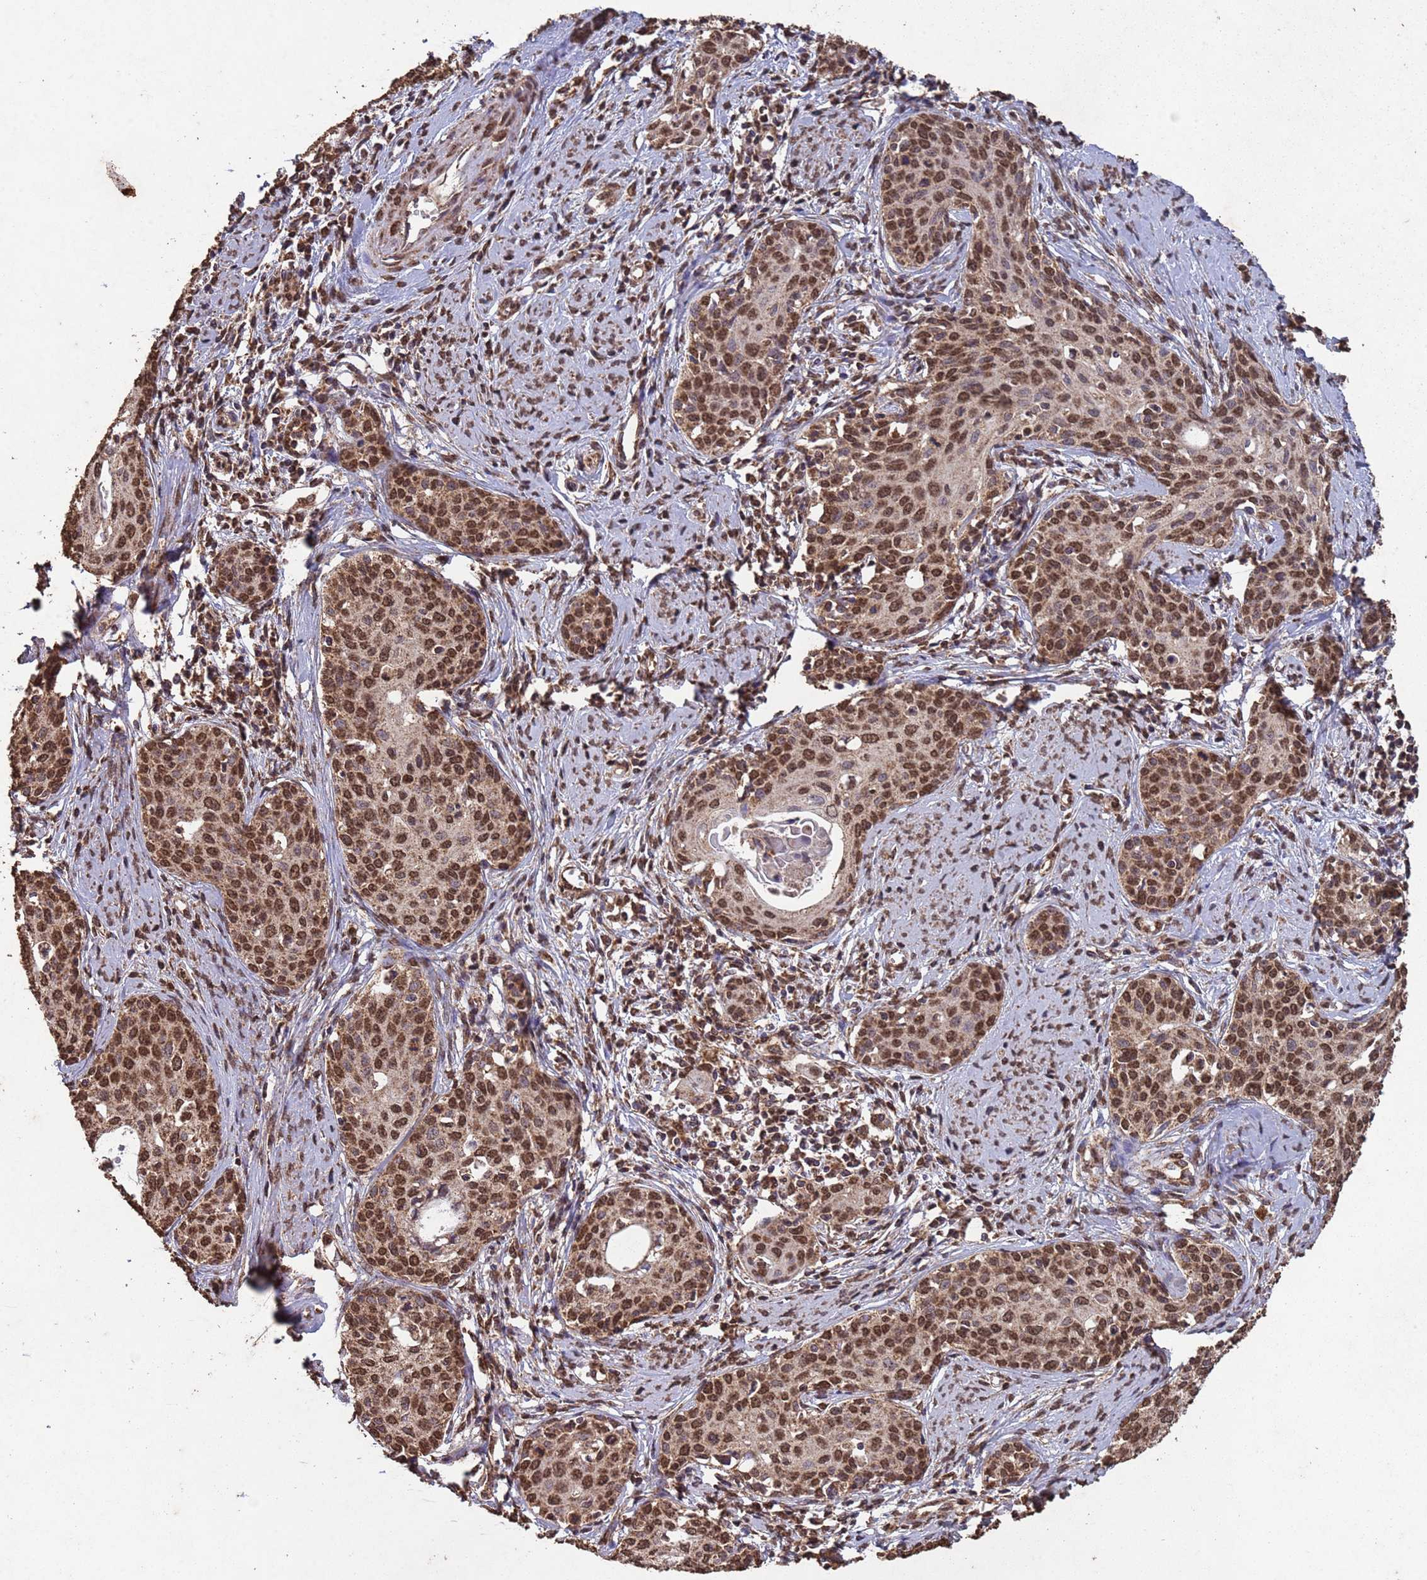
{"staining": {"intensity": "moderate", "quantity": ">75%", "location": "nuclear"}, "tissue": "cervical cancer", "cell_type": "Tumor cells", "image_type": "cancer", "snomed": [{"axis": "morphology", "description": "Squamous cell carcinoma, NOS"}, {"axis": "topography", "description": "Cervix"}], "caption": "Moderate nuclear expression for a protein is seen in about >75% of tumor cells of cervical cancer (squamous cell carcinoma) using immunohistochemistry.", "gene": "HDAC10", "patient": {"sex": "female", "age": 46}}